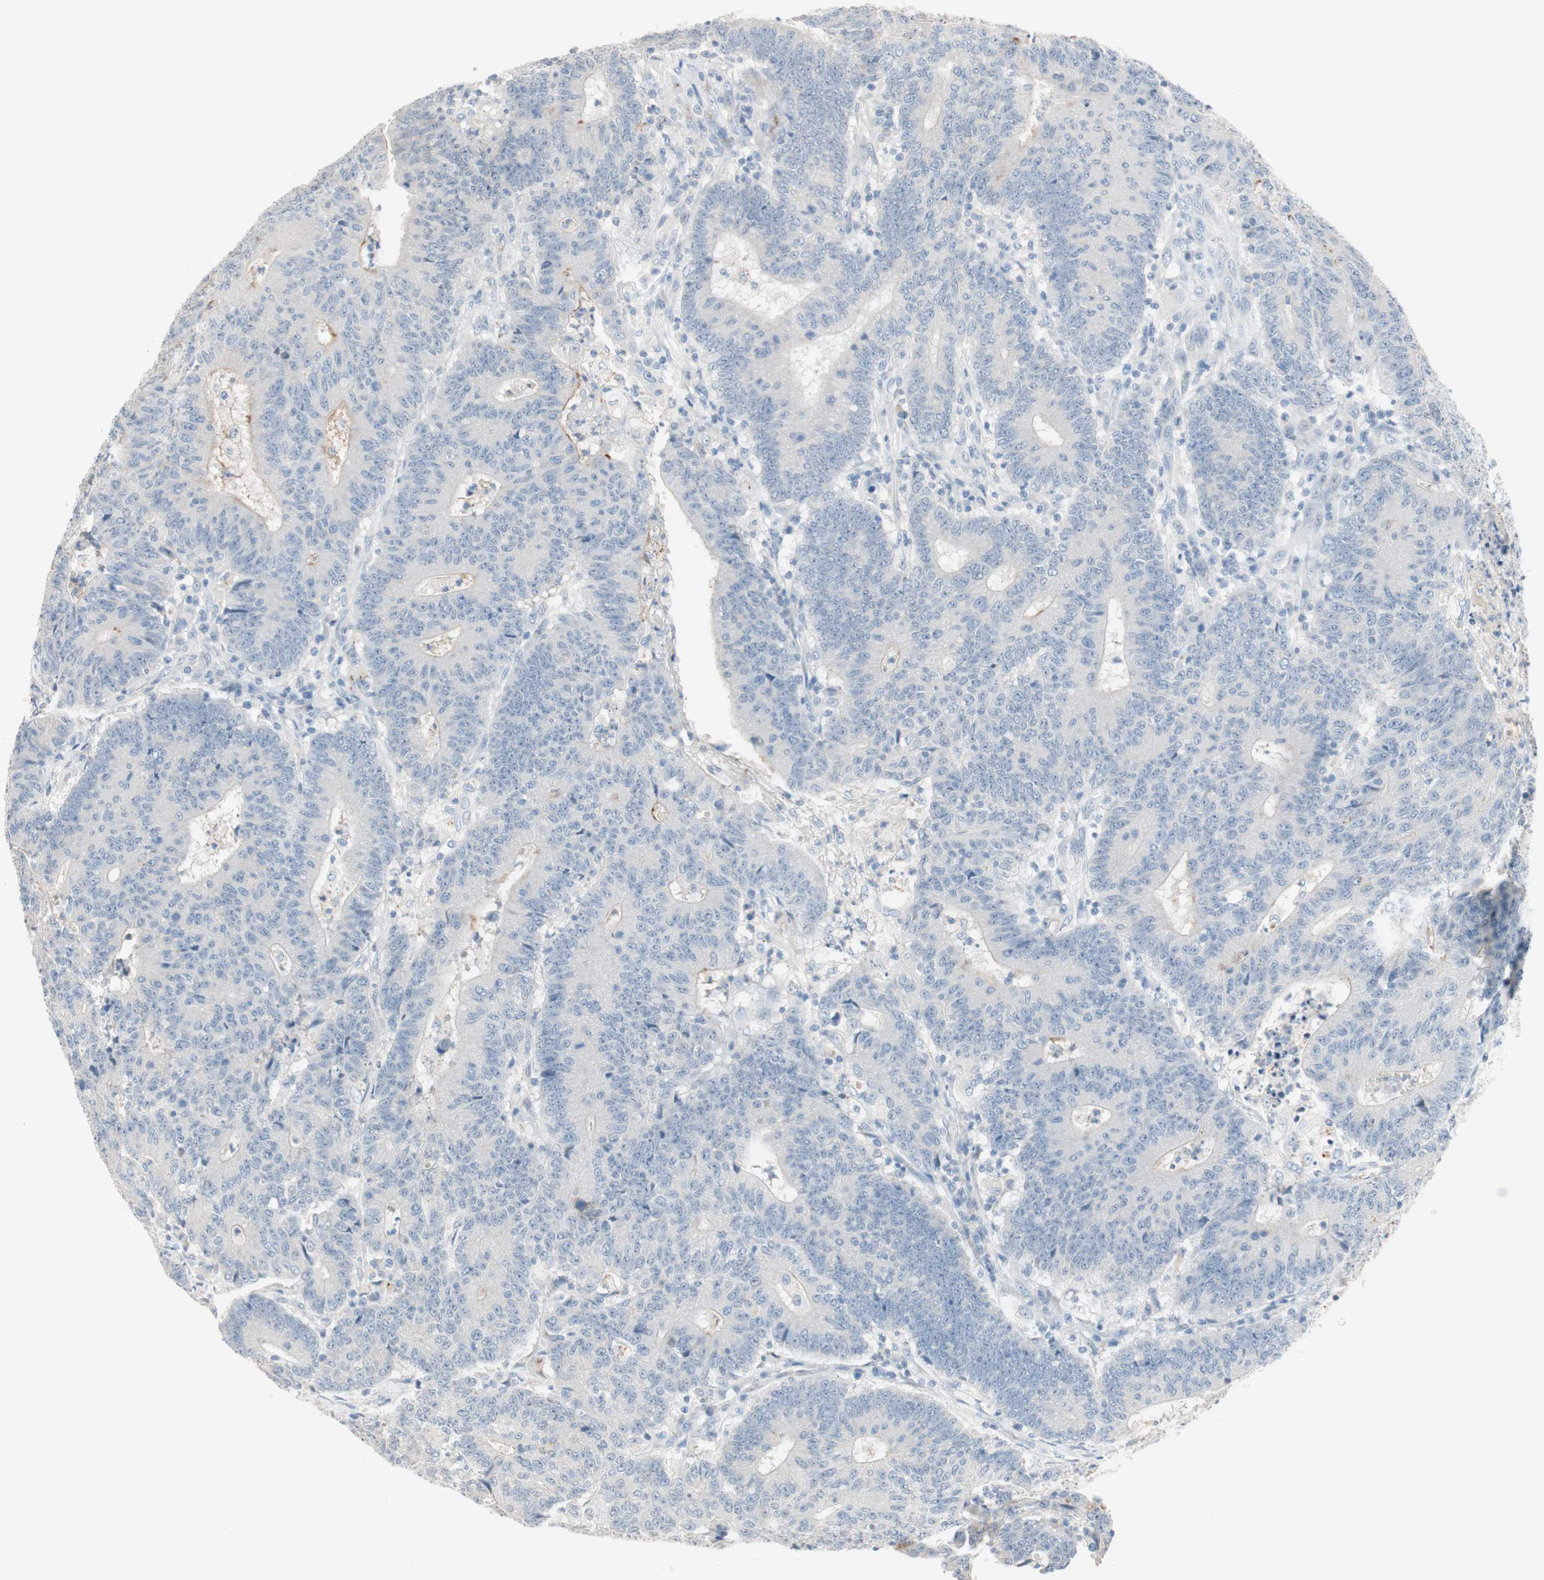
{"staining": {"intensity": "negative", "quantity": "none", "location": "none"}, "tissue": "colorectal cancer", "cell_type": "Tumor cells", "image_type": "cancer", "snomed": [{"axis": "morphology", "description": "Normal tissue, NOS"}, {"axis": "morphology", "description": "Adenocarcinoma, NOS"}, {"axis": "topography", "description": "Colon"}], "caption": "Micrograph shows no significant protein staining in tumor cells of adenocarcinoma (colorectal).", "gene": "PDZK1", "patient": {"sex": "female", "age": 75}}